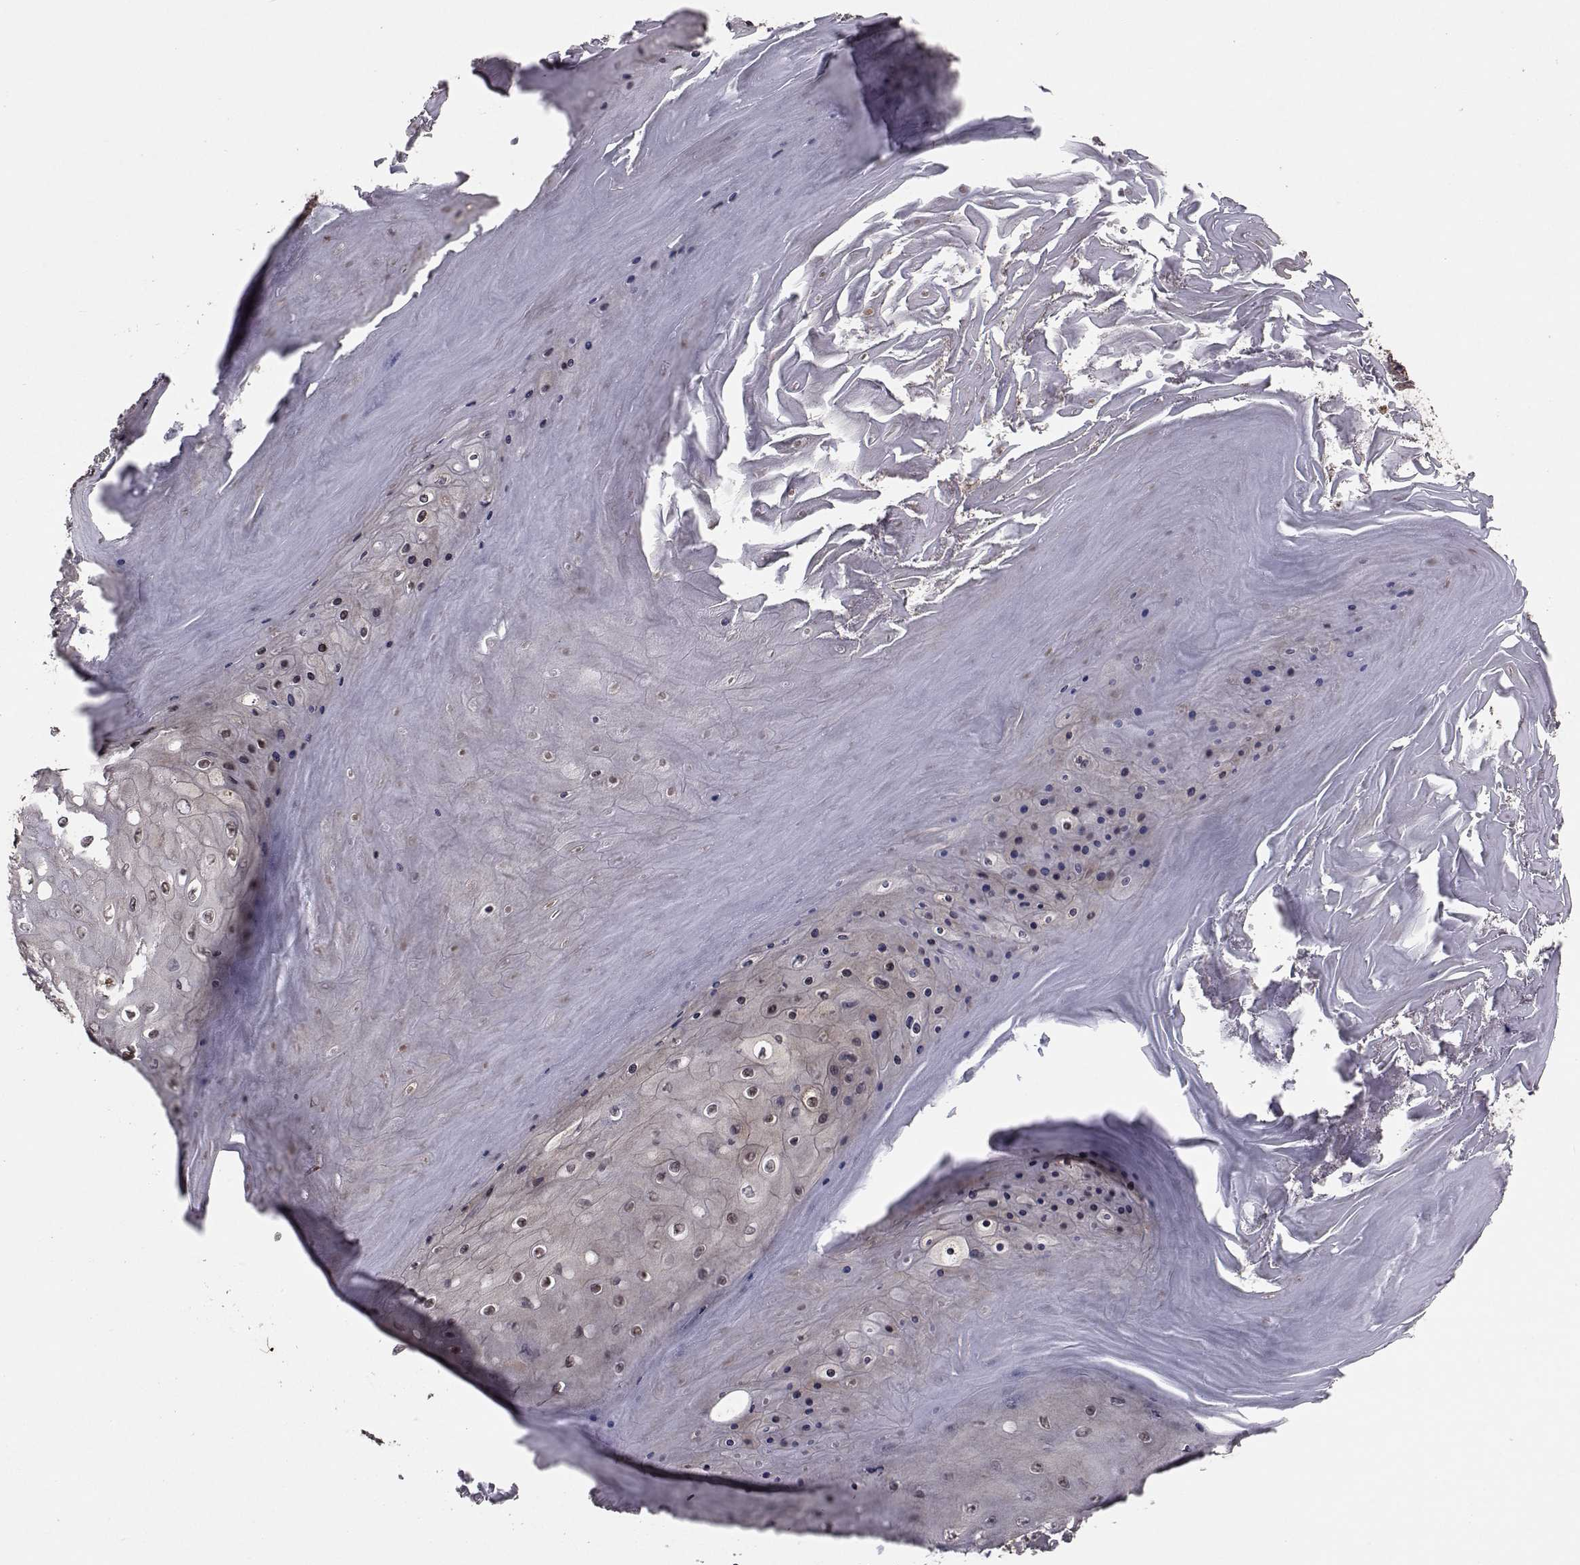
{"staining": {"intensity": "negative", "quantity": "none", "location": "none"}, "tissue": "skin cancer", "cell_type": "Tumor cells", "image_type": "cancer", "snomed": [{"axis": "morphology", "description": "Squamous cell carcinoma, NOS"}, {"axis": "topography", "description": "Skin"}], "caption": "IHC histopathology image of neoplastic tissue: squamous cell carcinoma (skin) stained with DAB reveals no significant protein staining in tumor cells. (Immunohistochemistry, brightfield microscopy, high magnification).", "gene": "TRIP10", "patient": {"sex": "male", "age": 62}}